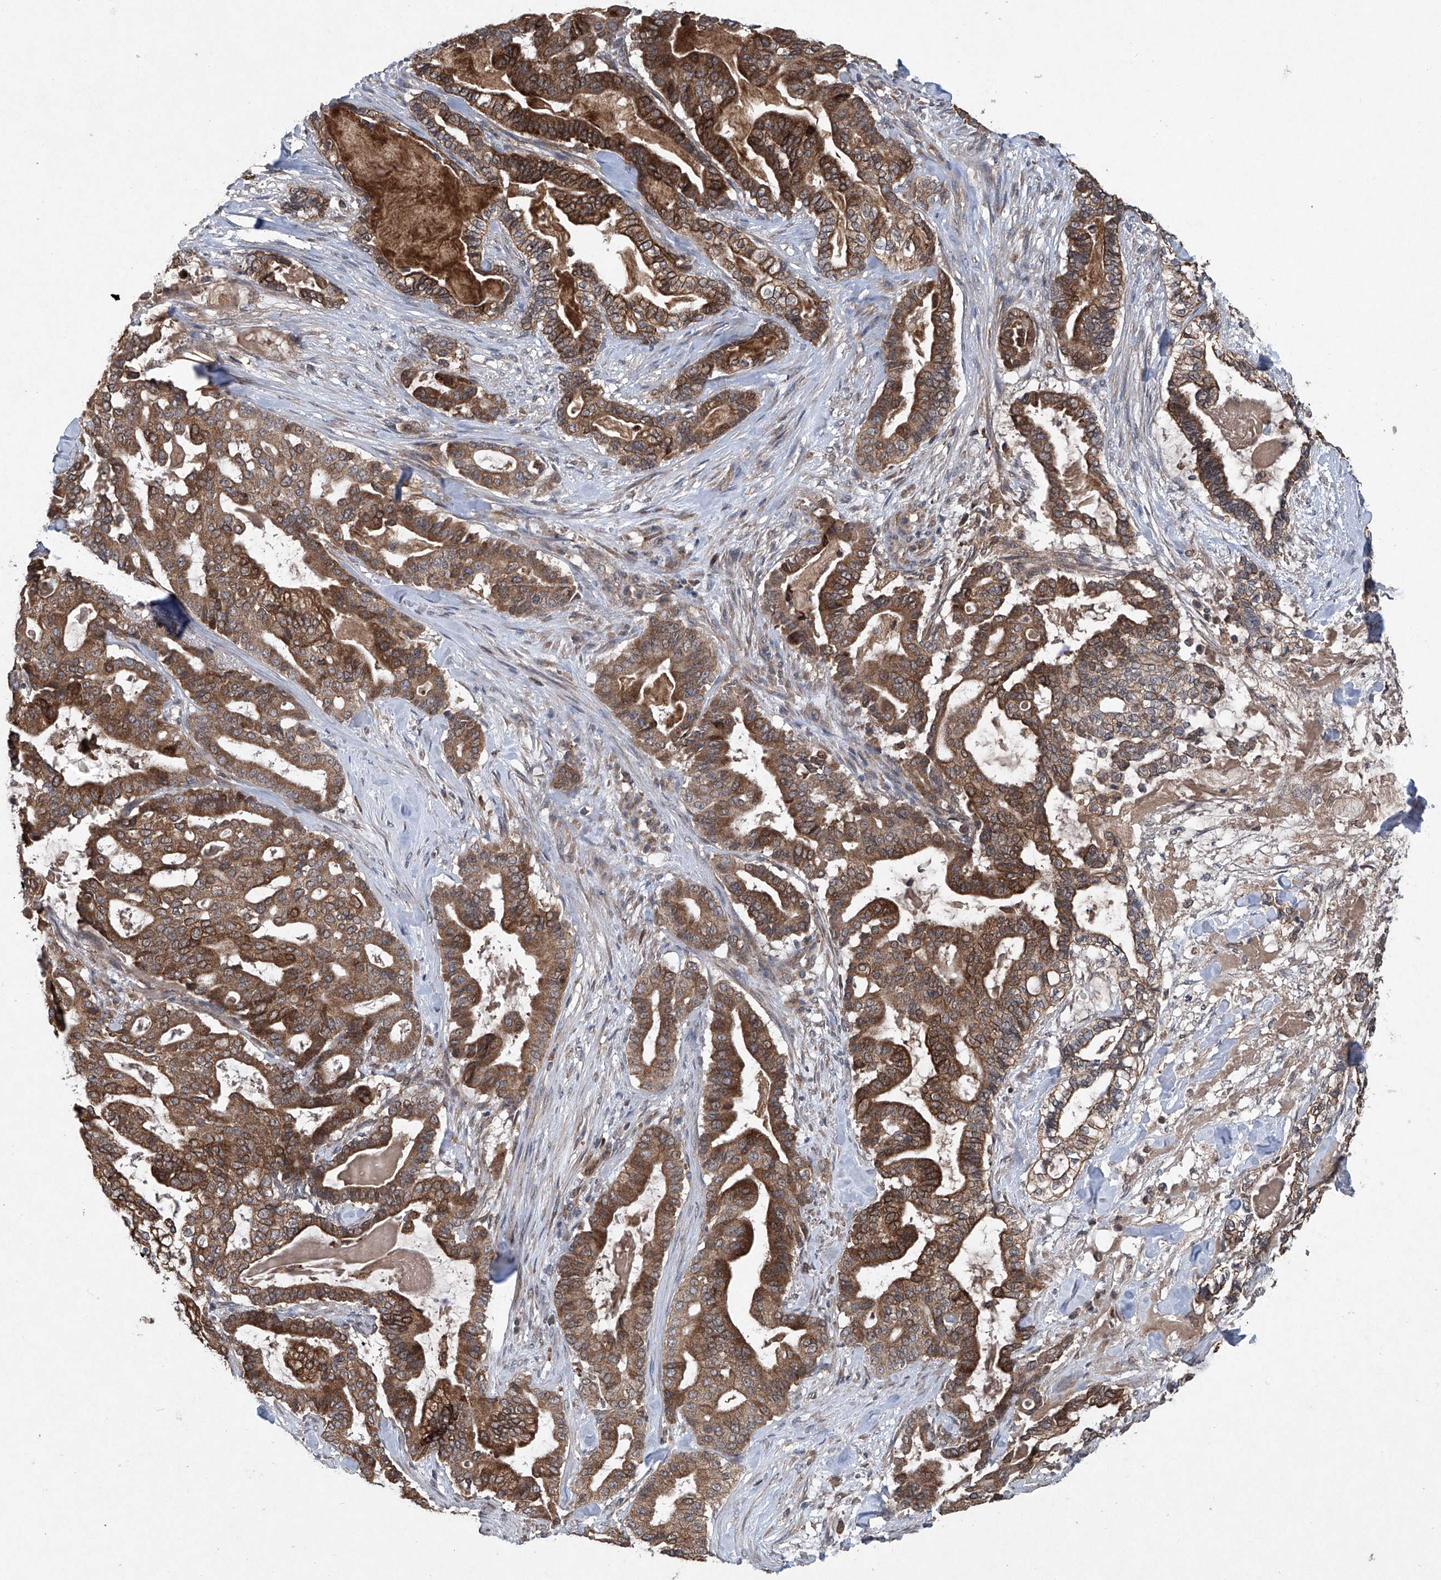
{"staining": {"intensity": "strong", "quantity": ">75%", "location": "cytoplasmic/membranous"}, "tissue": "pancreatic cancer", "cell_type": "Tumor cells", "image_type": "cancer", "snomed": [{"axis": "morphology", "description": "Adenocarcinoma, NOS"}, {"axis": "topography", "description": "Pancreas"}], "caption": "Tumor cells reveal strong cytoplasmic/membranous positivity in about >75% of cells in pancreatic cancer (adenocarcinoma). Using DAB (brown) and hematoxylin (blue) stains, captured at high magnification using brightfield microscopy.", "gene": "SUMF2", "patient": {"sex": "male", "age": 63}}